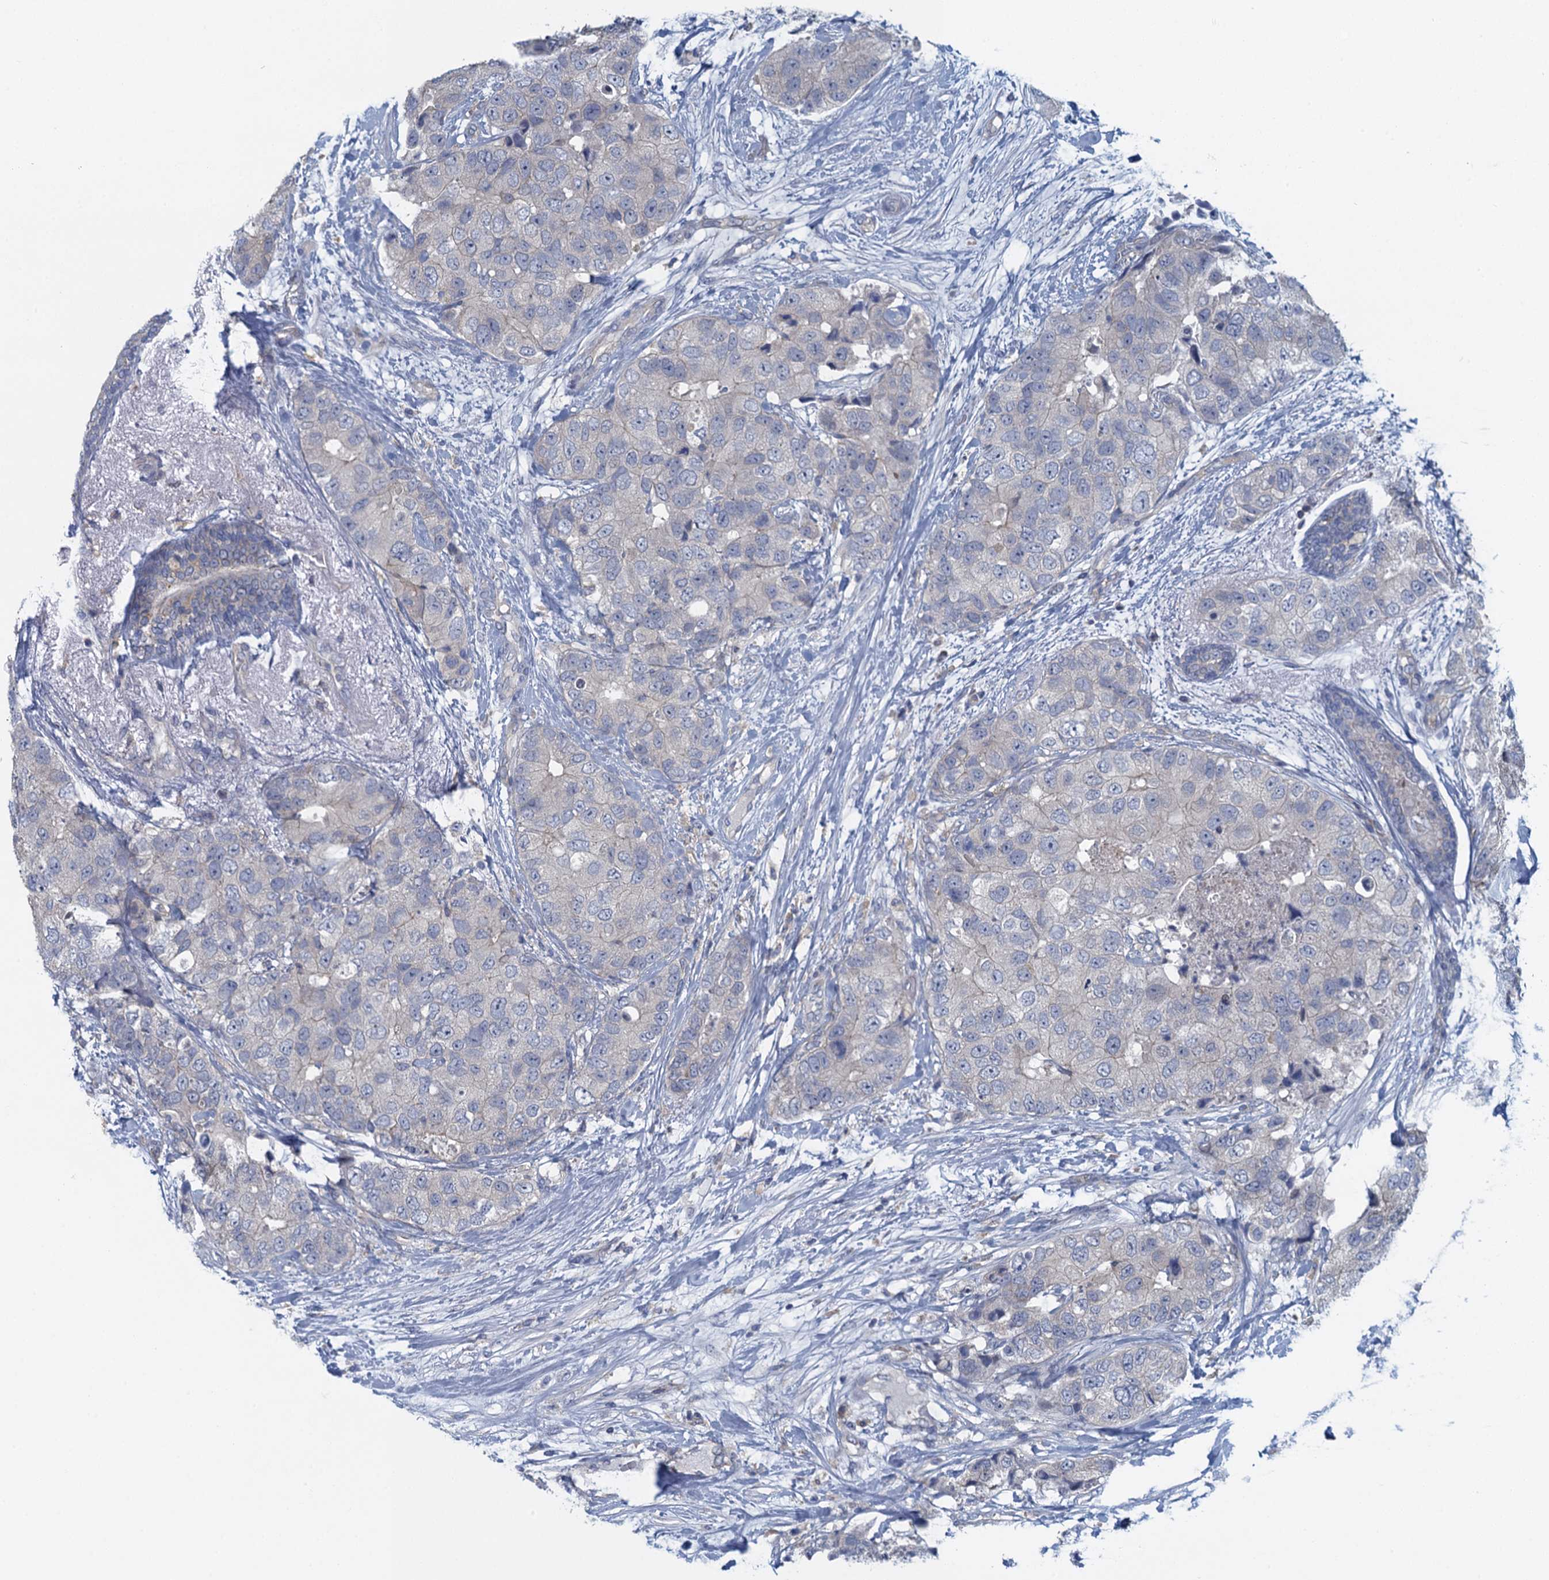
{"staining": {"intensity": "negative", "quantity": "none", "location": "none"}, "tissue": "breast cancer", "cell_type": "Tumor cells", "image_type": "cancer", "snomed": [{"axis": "morphology", "description": "Duct carcinoma"}, {"axis": "topography", "description": "Breast"}], "caption": "Tumor cells show no significant protein positivity in breast cancer.", "gene": "NCKAP1L", "patient": {"sex": "female", "age": 62}}